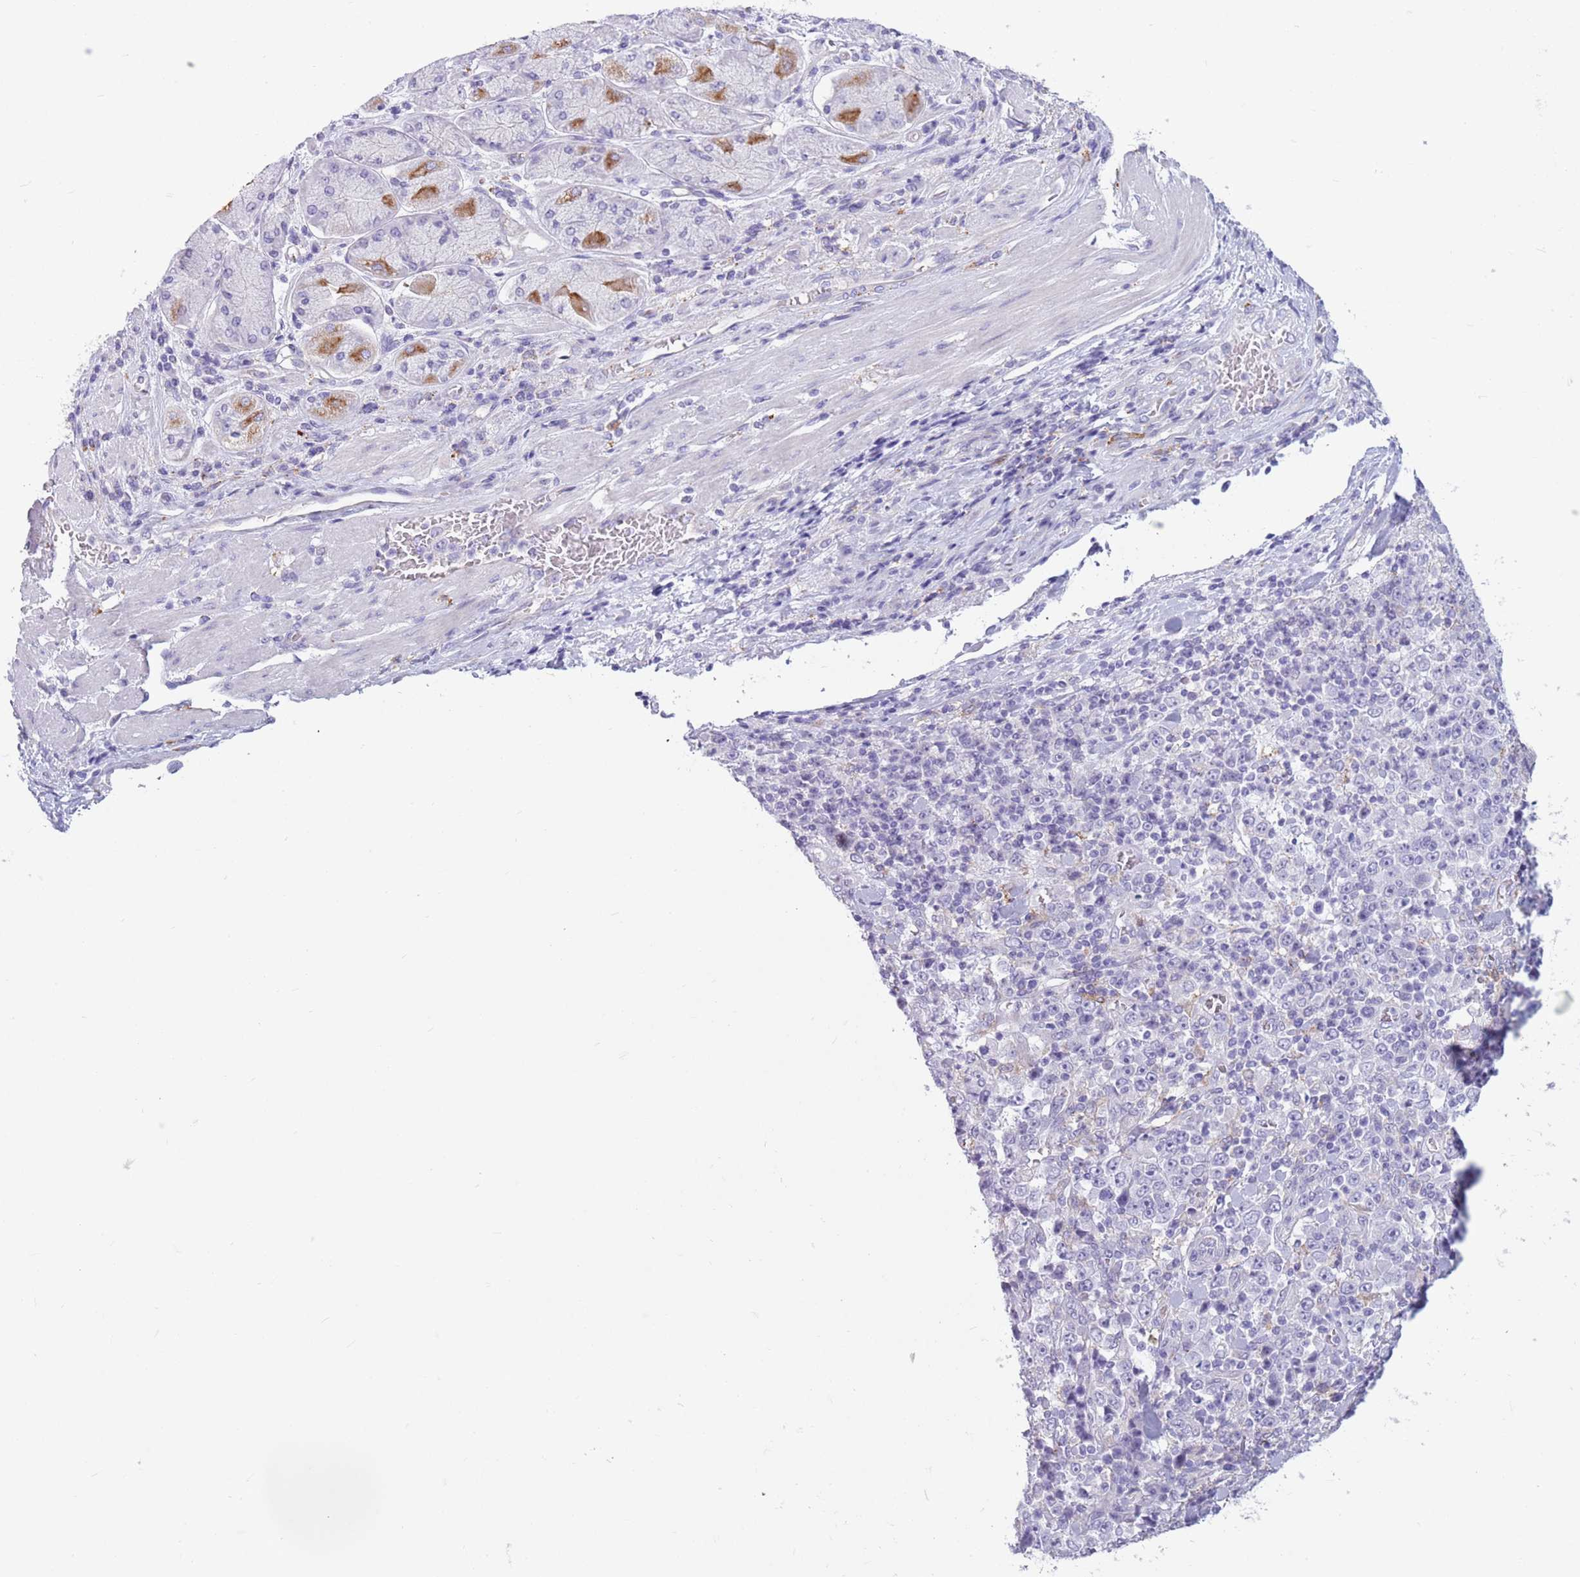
{"staining": {"intensity": "negative", "quantity": "none", "location": "none"}, "tissue": "stomach cancer", "cell_type": "Tumor cells", "image_type": "cancer", "snomed": [{"axis": "morphology", "description": "Normal tissue, NOS"}, {"axis": "morphology", "description": "Adenocarcinoma, NOS"}, {"axis": "topography", "description": "Stomach, upper"}, {"axis": "topography", "description": "Stomach"}], "caption": "Immunohistochemistry (IHC) histopathology image of human adenocarcinoma (stomach) stained for a protein (brown), which demonstrates no positivity in tumor cells.", "gene": "SNX6", "patient": {"sex": "male", "age": 59}}